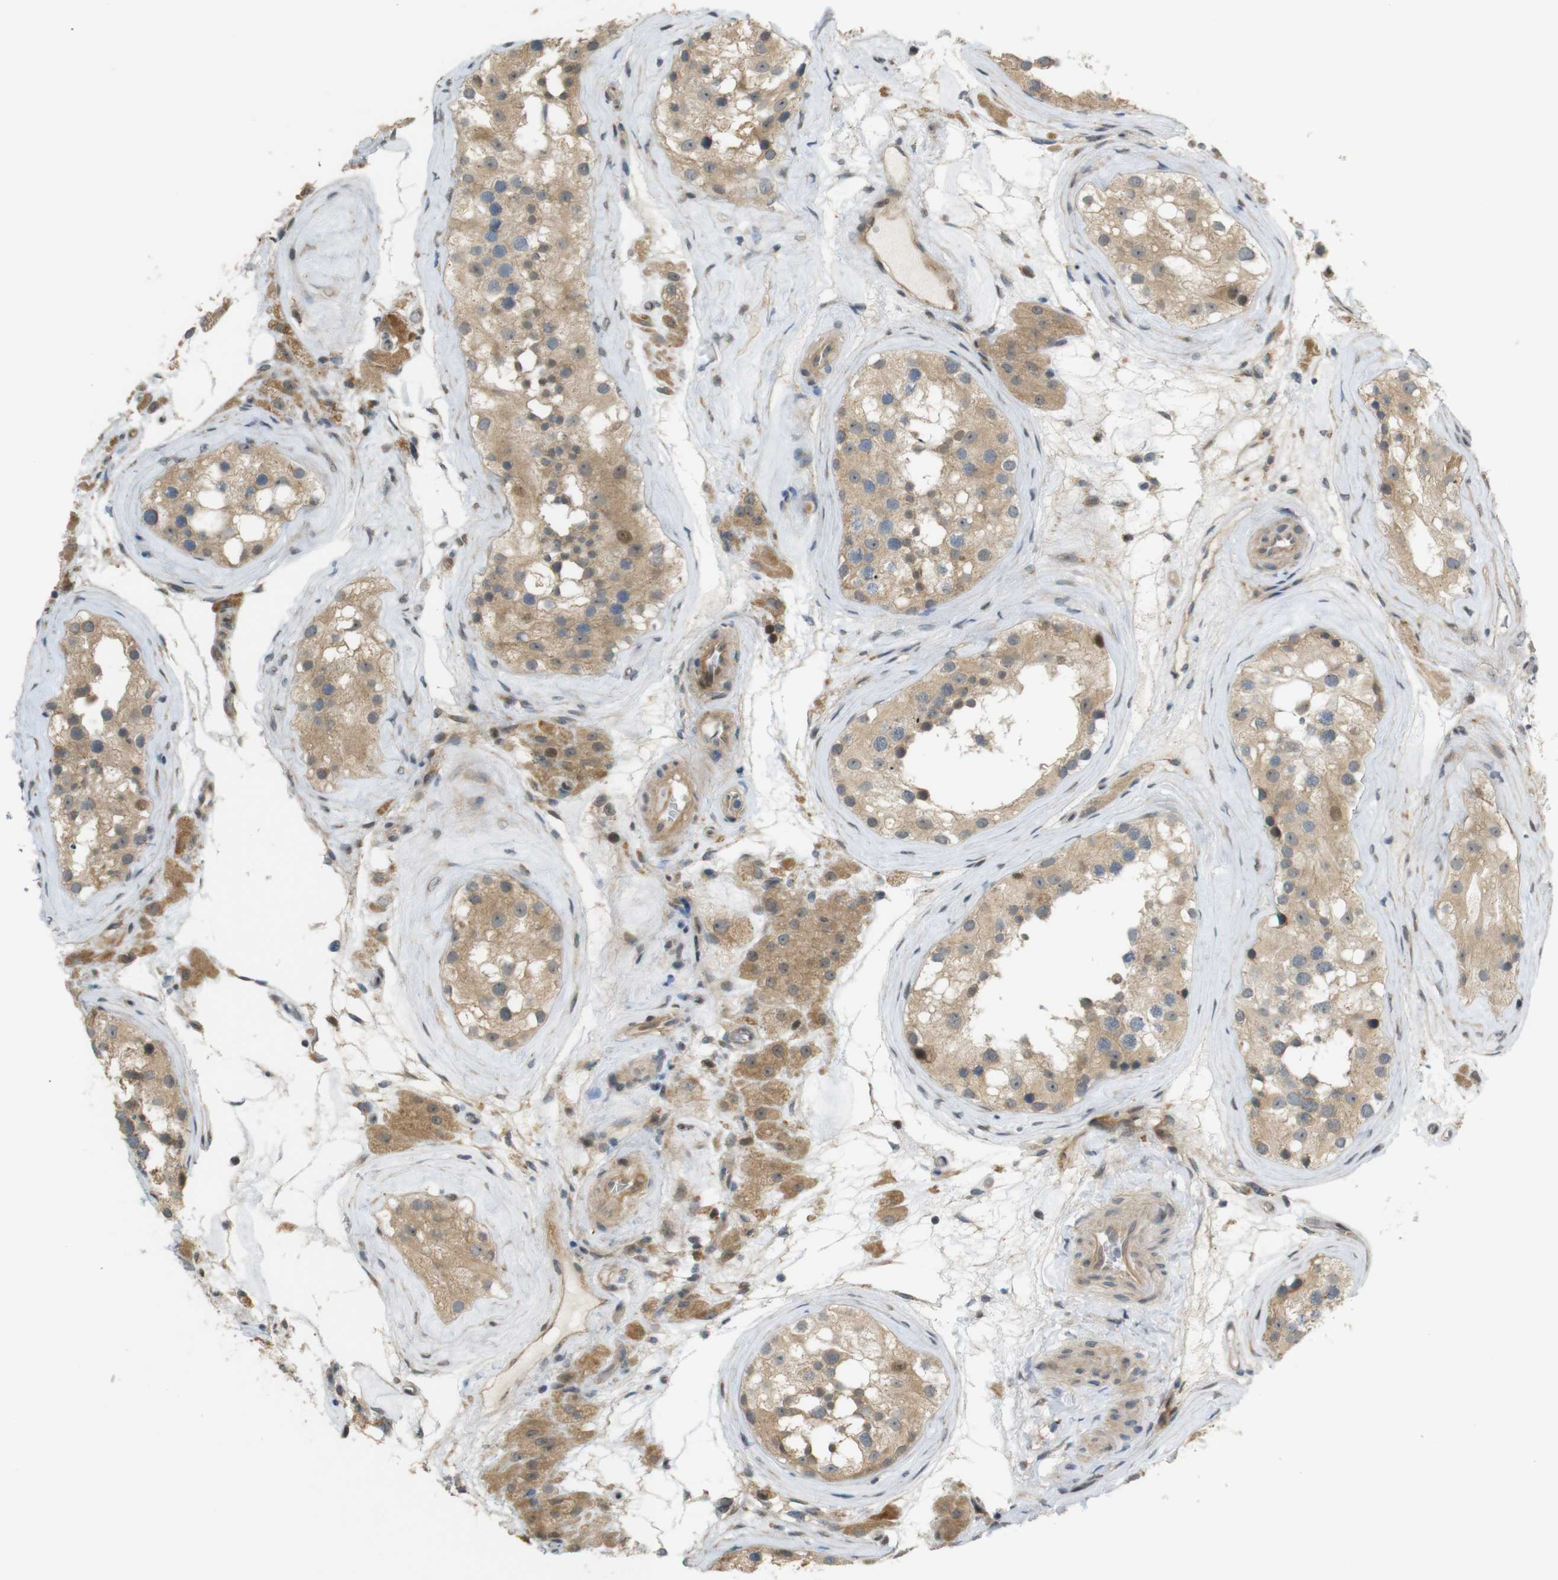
{"staining": {"intensity": "moderate", "quantity": ">75%", "location": "cytoplasmic/membranous"}, "tissue": "testis", "cell_type": "Cells in seminiferous ducts", "image_type": "normal", "snomed": [{"axis": "morphology", "description": "Normal tissue, NOS"}, {"axis": "morphology", "description": "Seminoma, NOS"}, {"axis": "topography", "description": "Testis"}], "caption": "Human testis stained with a brown dye shows moderate cytoplasmic/membranous positive staining in approximately >75% of cells in seminiferous ducts.", "gene": "TSPAN9", "patient": {"sex": "male", "age": 71}}